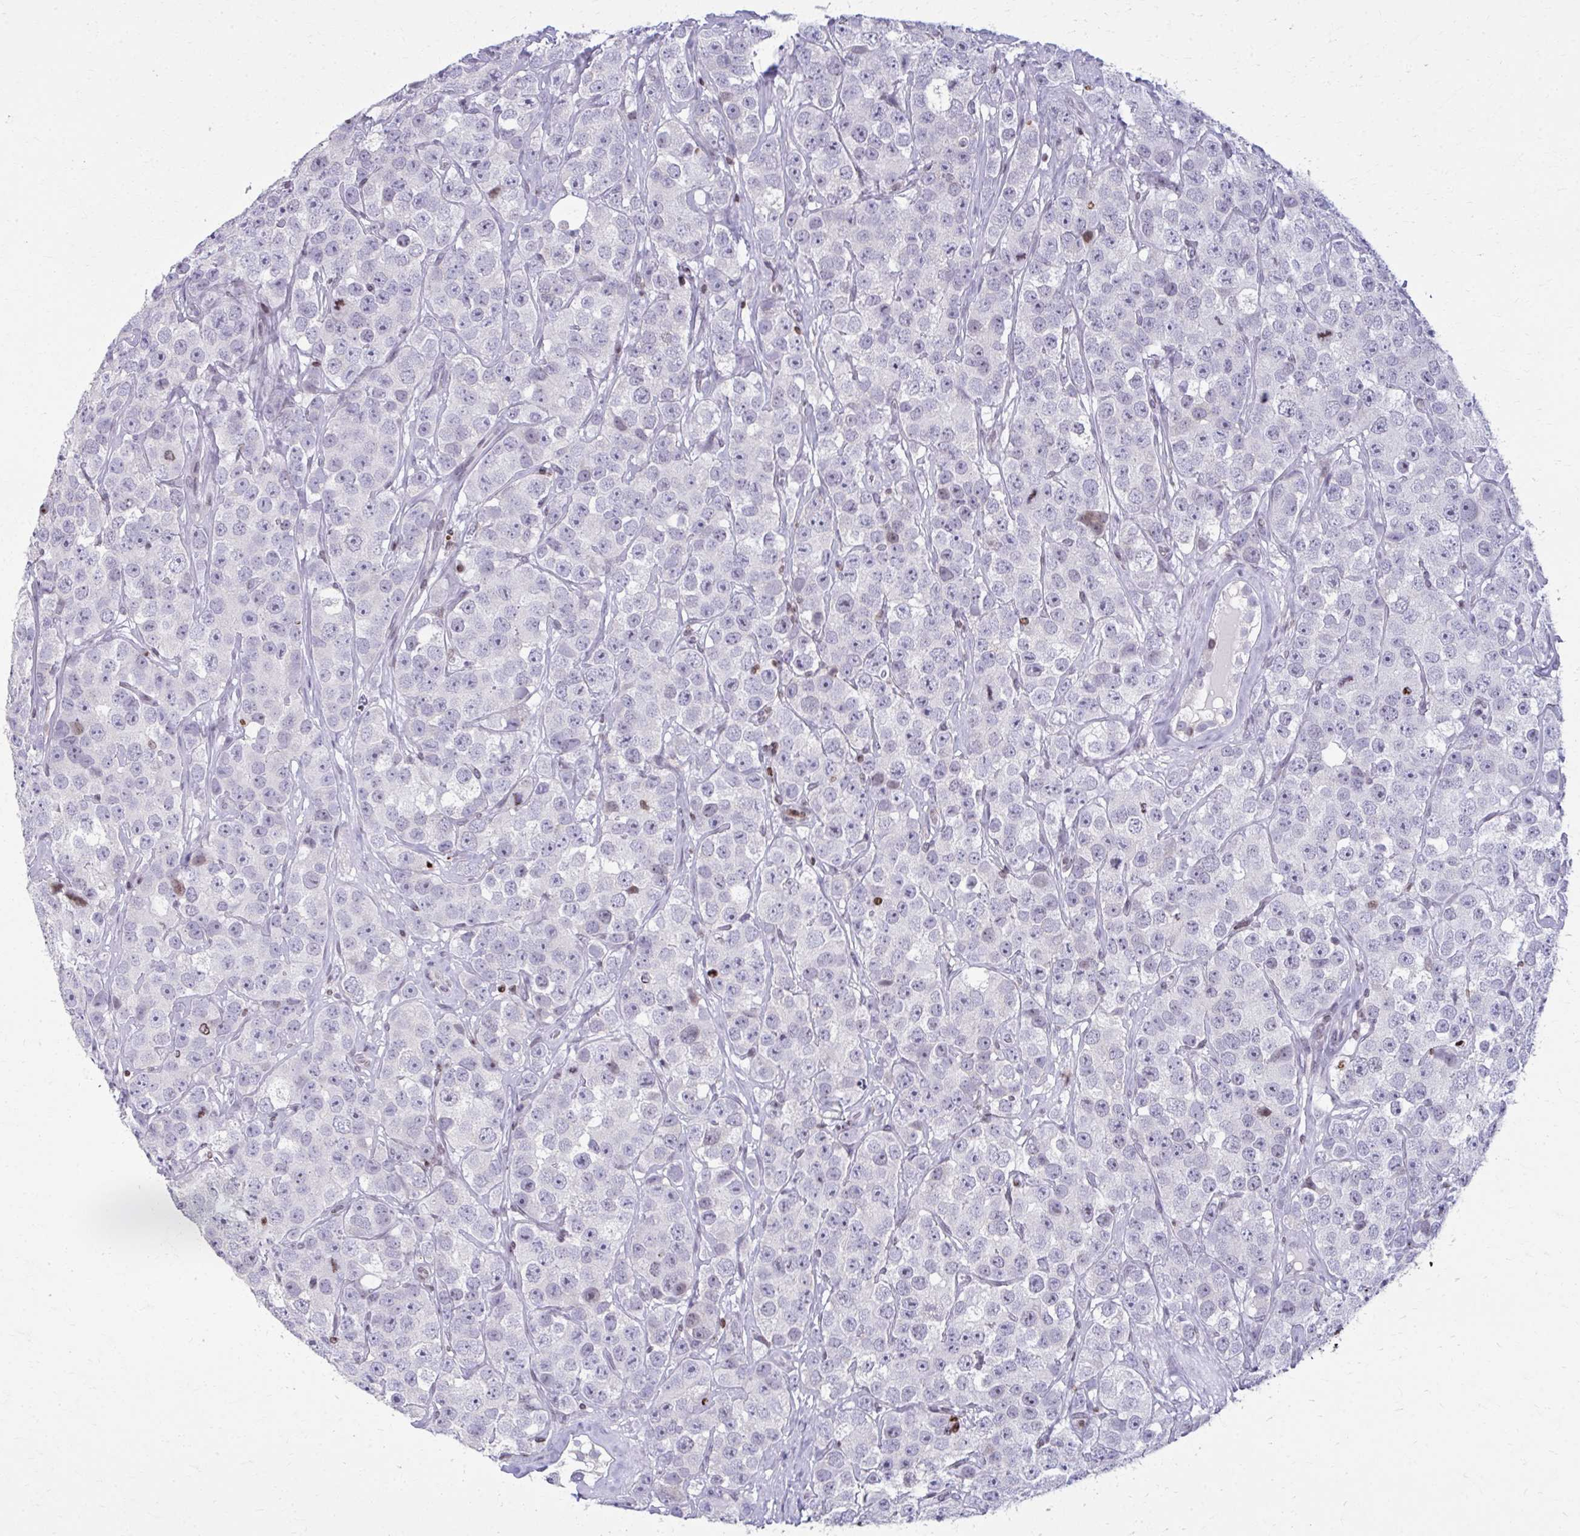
{"staining": {"intensity": "negative", "quantity": "none", "location": "none"}, "tissue": "testis cancer", "cell_type": "Tumor cells", "image_type": "cancer", "snomed": [{"axis": "morphology", "description": "Seminoma, NOS"}, {"axis": "topography", "description": "Testis"}], "caption": "High magnification brightfield microscopy of testis seminoma stained with DAB (3,3'-diaminobenzidine) (brown) and counterstained with hematoxylin (blue): tumor cells show no significant expression.", "gene": "AP5M1", "patient": {"sex": "male", "age": 28}}